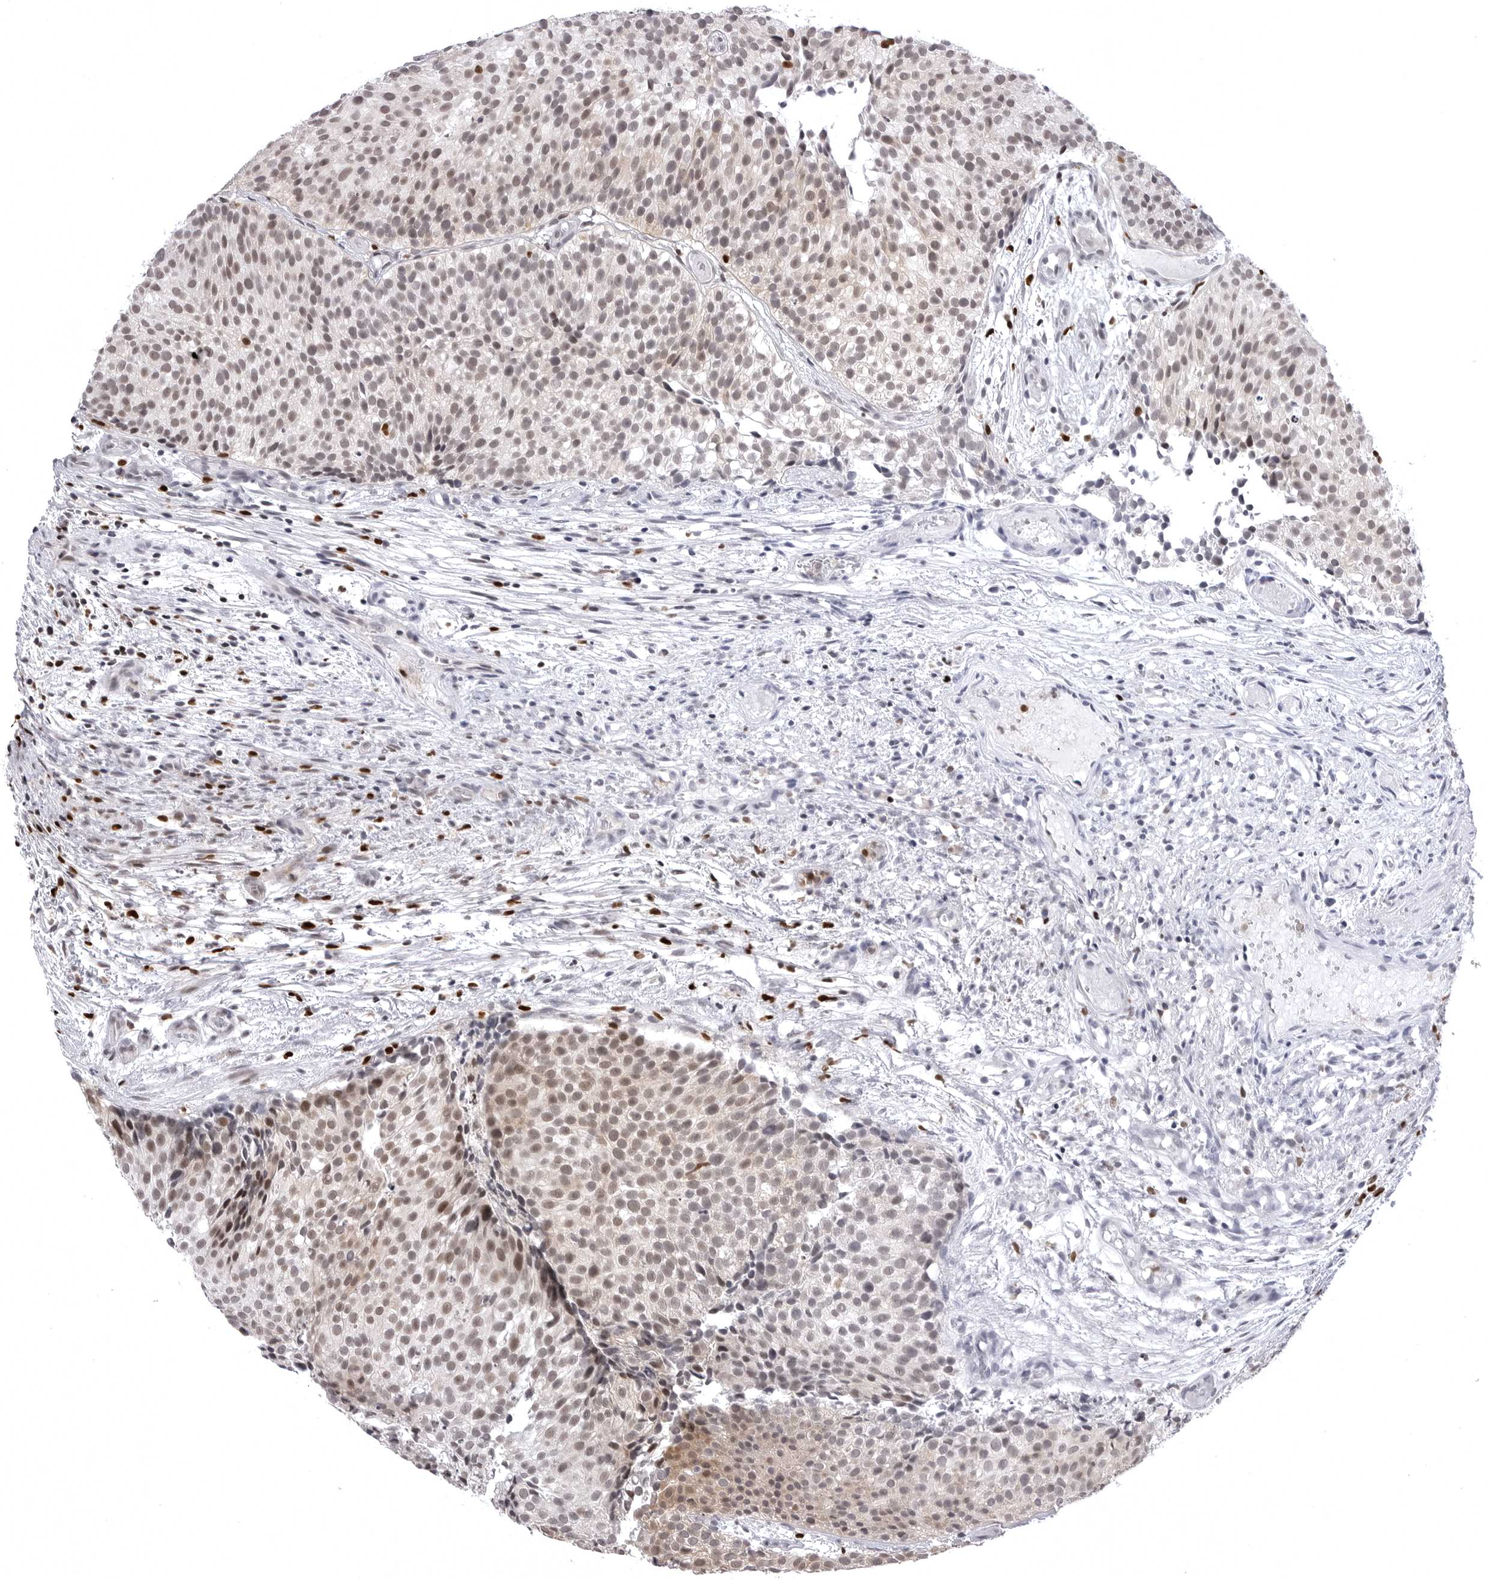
{"staining": {"intensity": "weak", "quantity": "25%-75%", "location": "cytoplasmic/membranous,nuclear"}, "tissue": "urothelial cancer", "cell_type": "Tumor cells", "image_type": "cancer", "snomed": [{"axis": "morphology", "description": "Urothelial carcinoma, Low grade"}, {"axis": "topography", "description": "Urinary bladder"}], "caption": "A micrograph of urothelial carcinoma (low-grade) stained for a protein exhibits weak cytoplasmic/membranous and nuclear brown staining in tumor cells.", "gene": "PTK2B", "patient": {"sex": "male", "age": 86}}